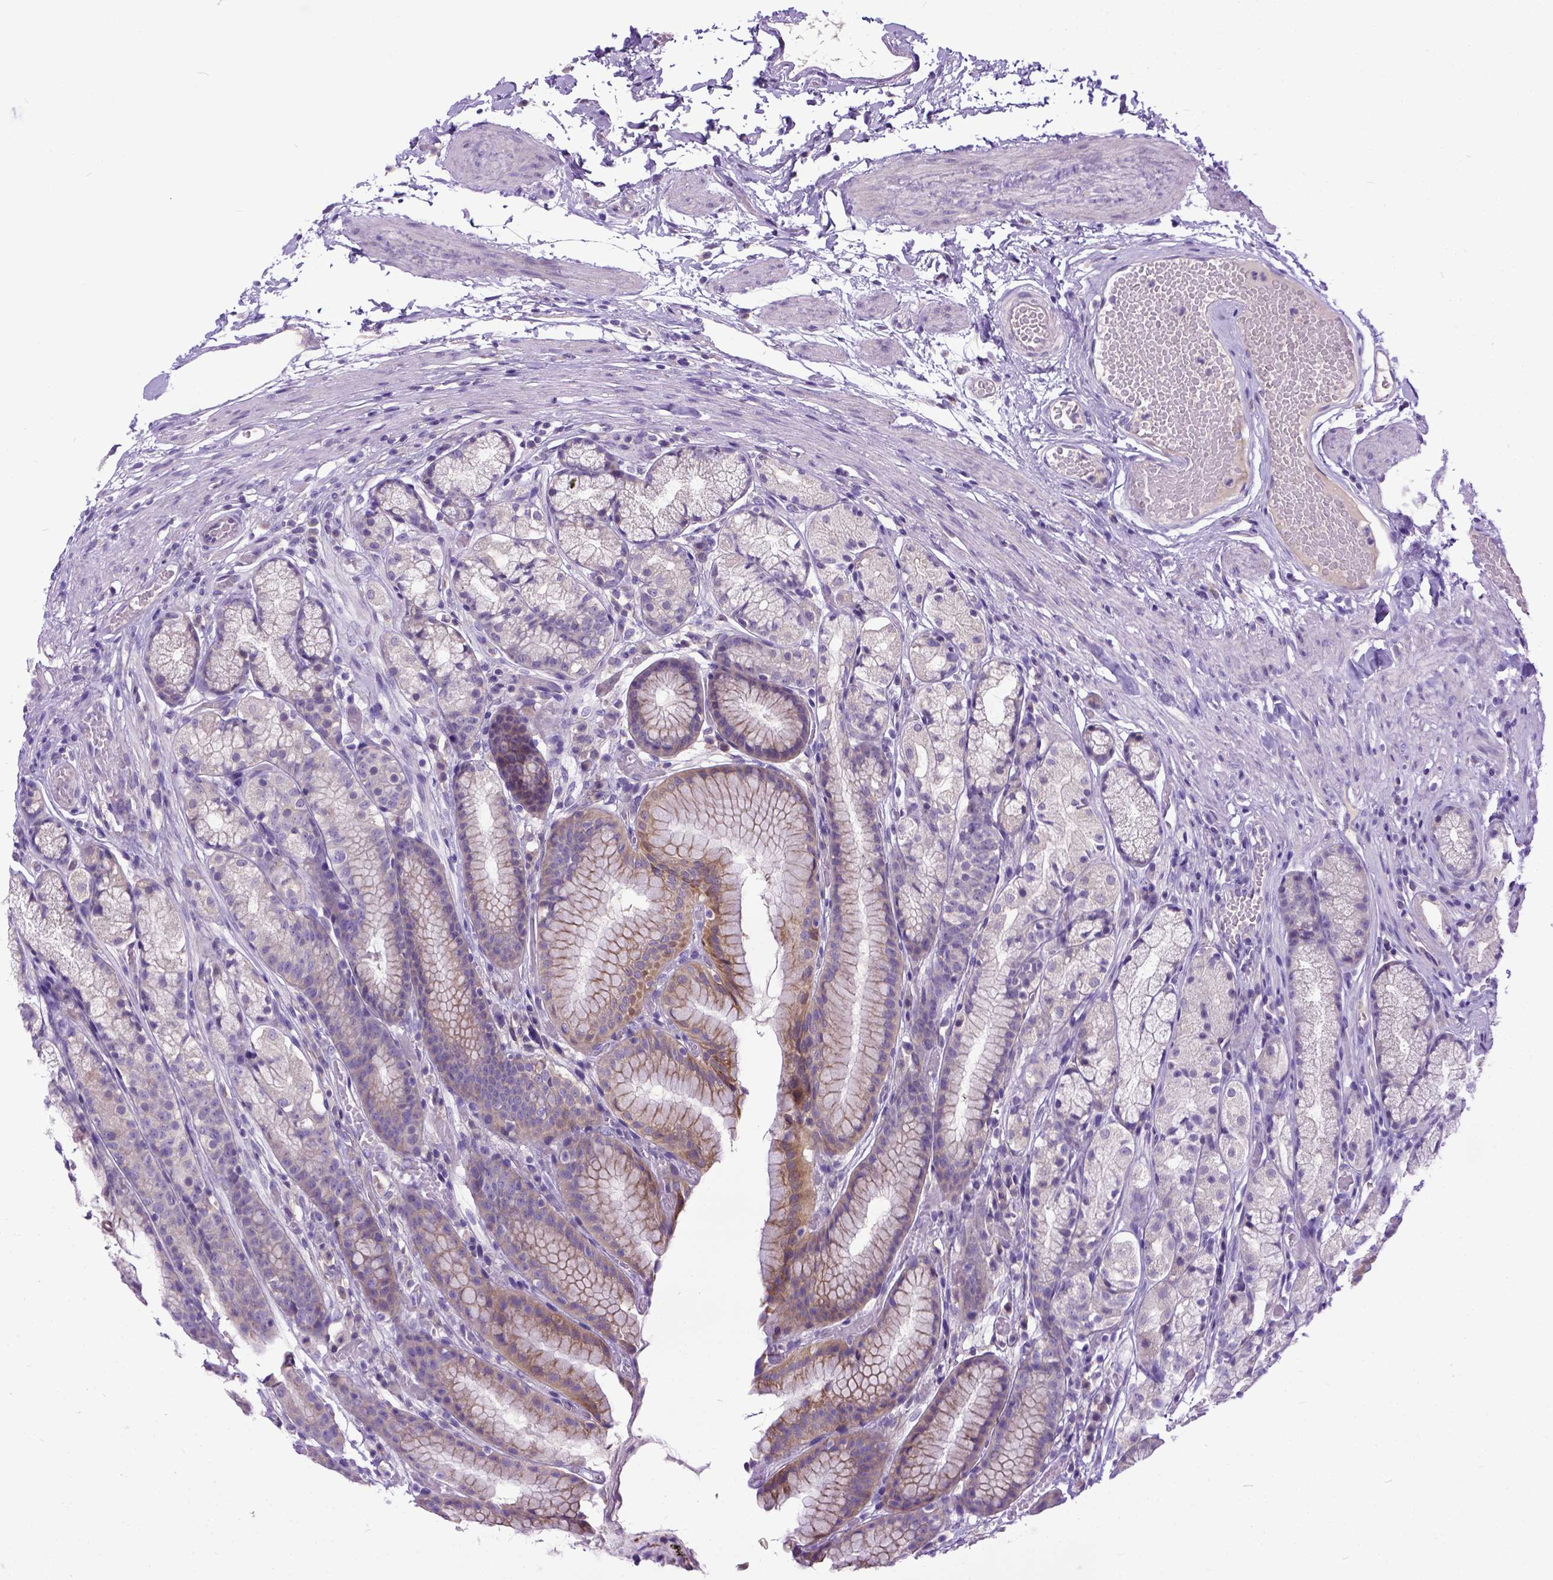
{"staining": {"intensity": "moderate", "quantity": "25%-75%", "location": "cytoplasmic/membranous"}, "tissue": "stomach", "cell_type": "Glandular cells", "image_type": "normal", "snomed": [{"axis": "morphology", "description": "Normal tissue, NOS"}, {"axis": "topography", "description": "Stomach"}], "caption": "This is an image of immunohistochemistry staining of unremarkable stomach, which shows moderate positivity in the cytoplasmic/membranous of glandular cells.", "gene": "NEK5", "patient": {"sex": "male", "age": 70}}